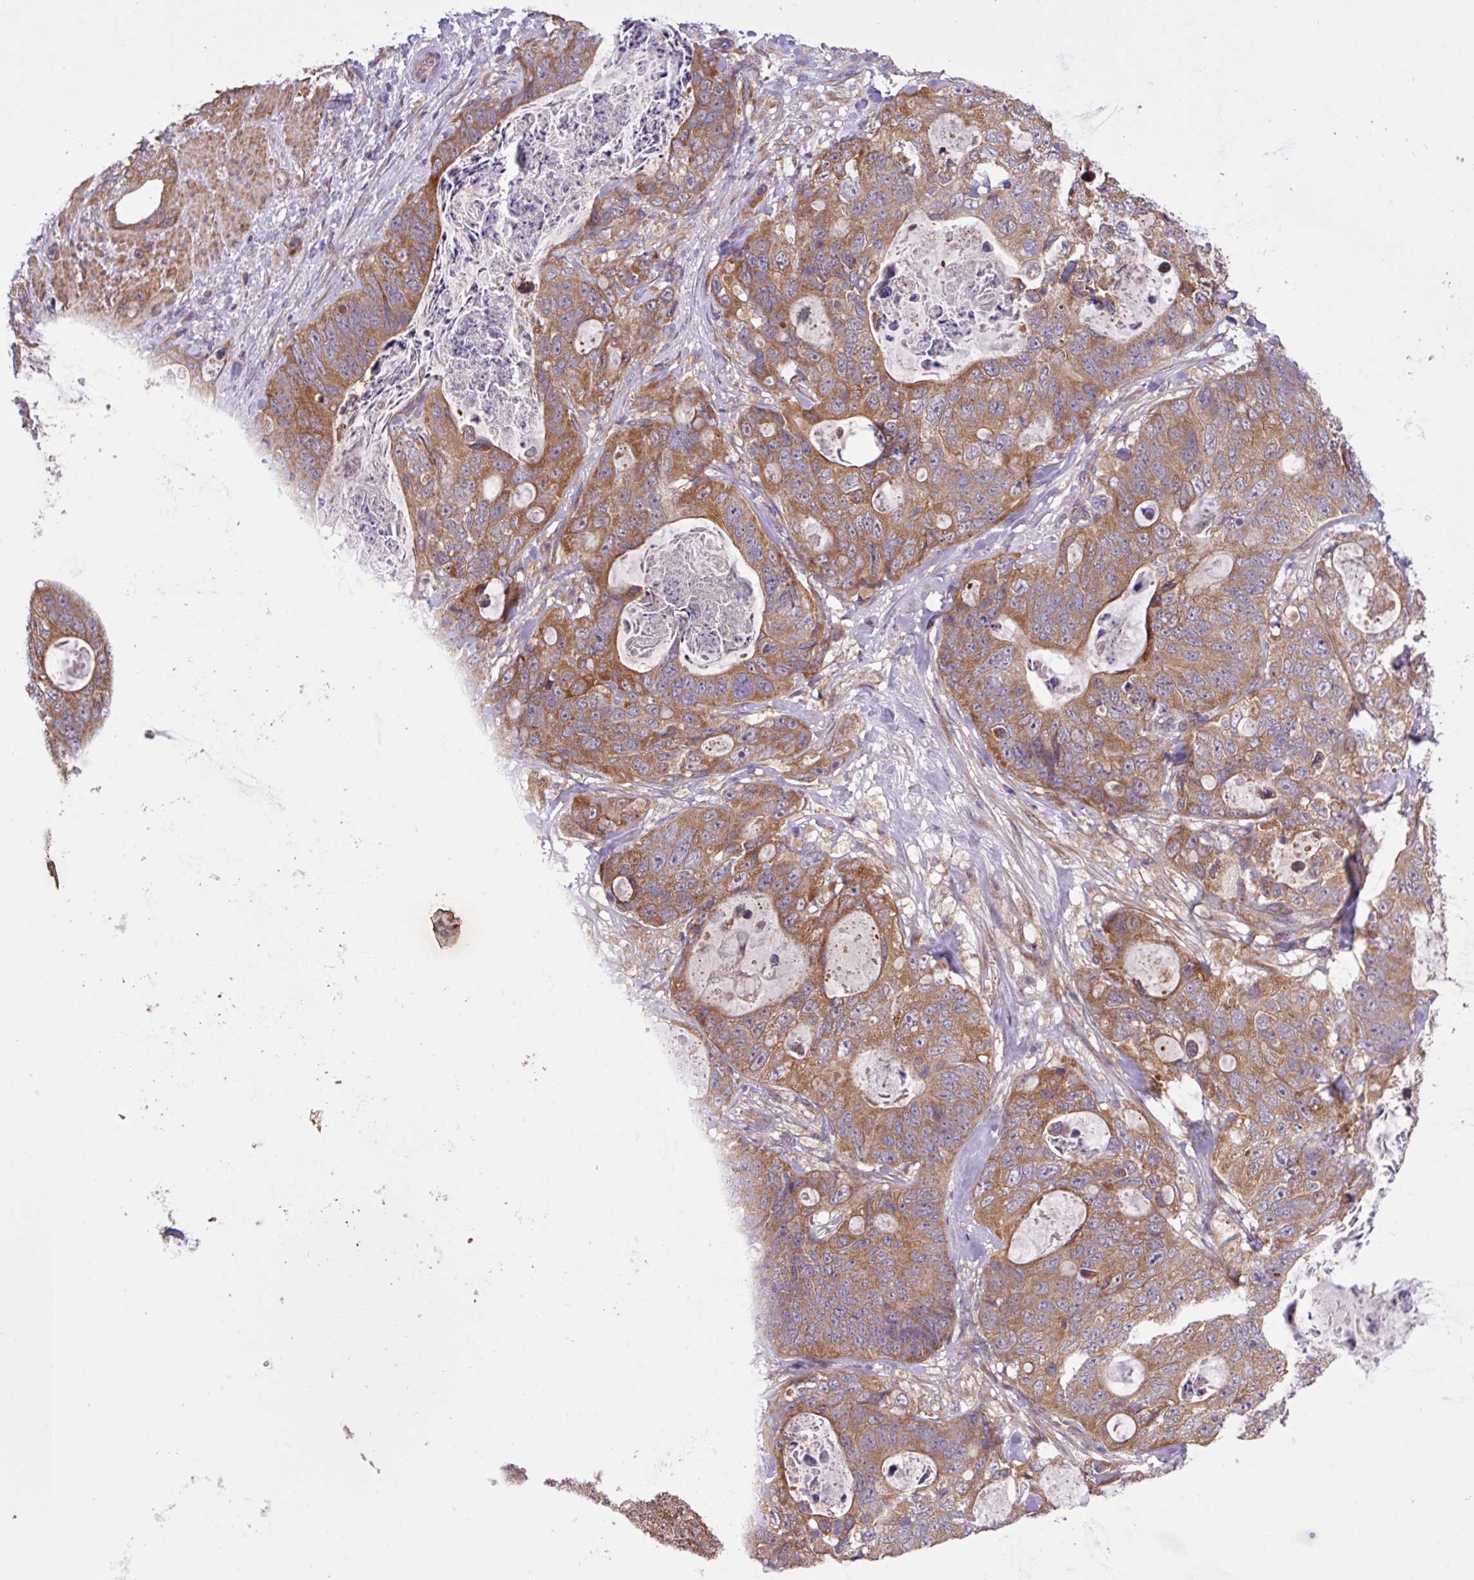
{"staining": {"intensity": "moderate", "quantity": ">75%", "location": "cytoplasmic/membranous"}, "tissue": "stomach cancer", "cell_type": "Tumor cells", "image_type": "cancer", "snomed": [{"axis": "morphology", "description": "Normal tissue, NOS"}, {"axis": "morphology", "description": "Adenocarcinoma, NOS"}, {"axis": "topography", "description": "Stomach"}], "caption": "Immunohistochemical staining of human adenocarcinoma (stomach) shows medium levels of moderate cytoplasmic/membranous staining in about >75% of tumor cells.", "gene": "TIMM10B", "patient": {"sex": "female", "age": 89}}